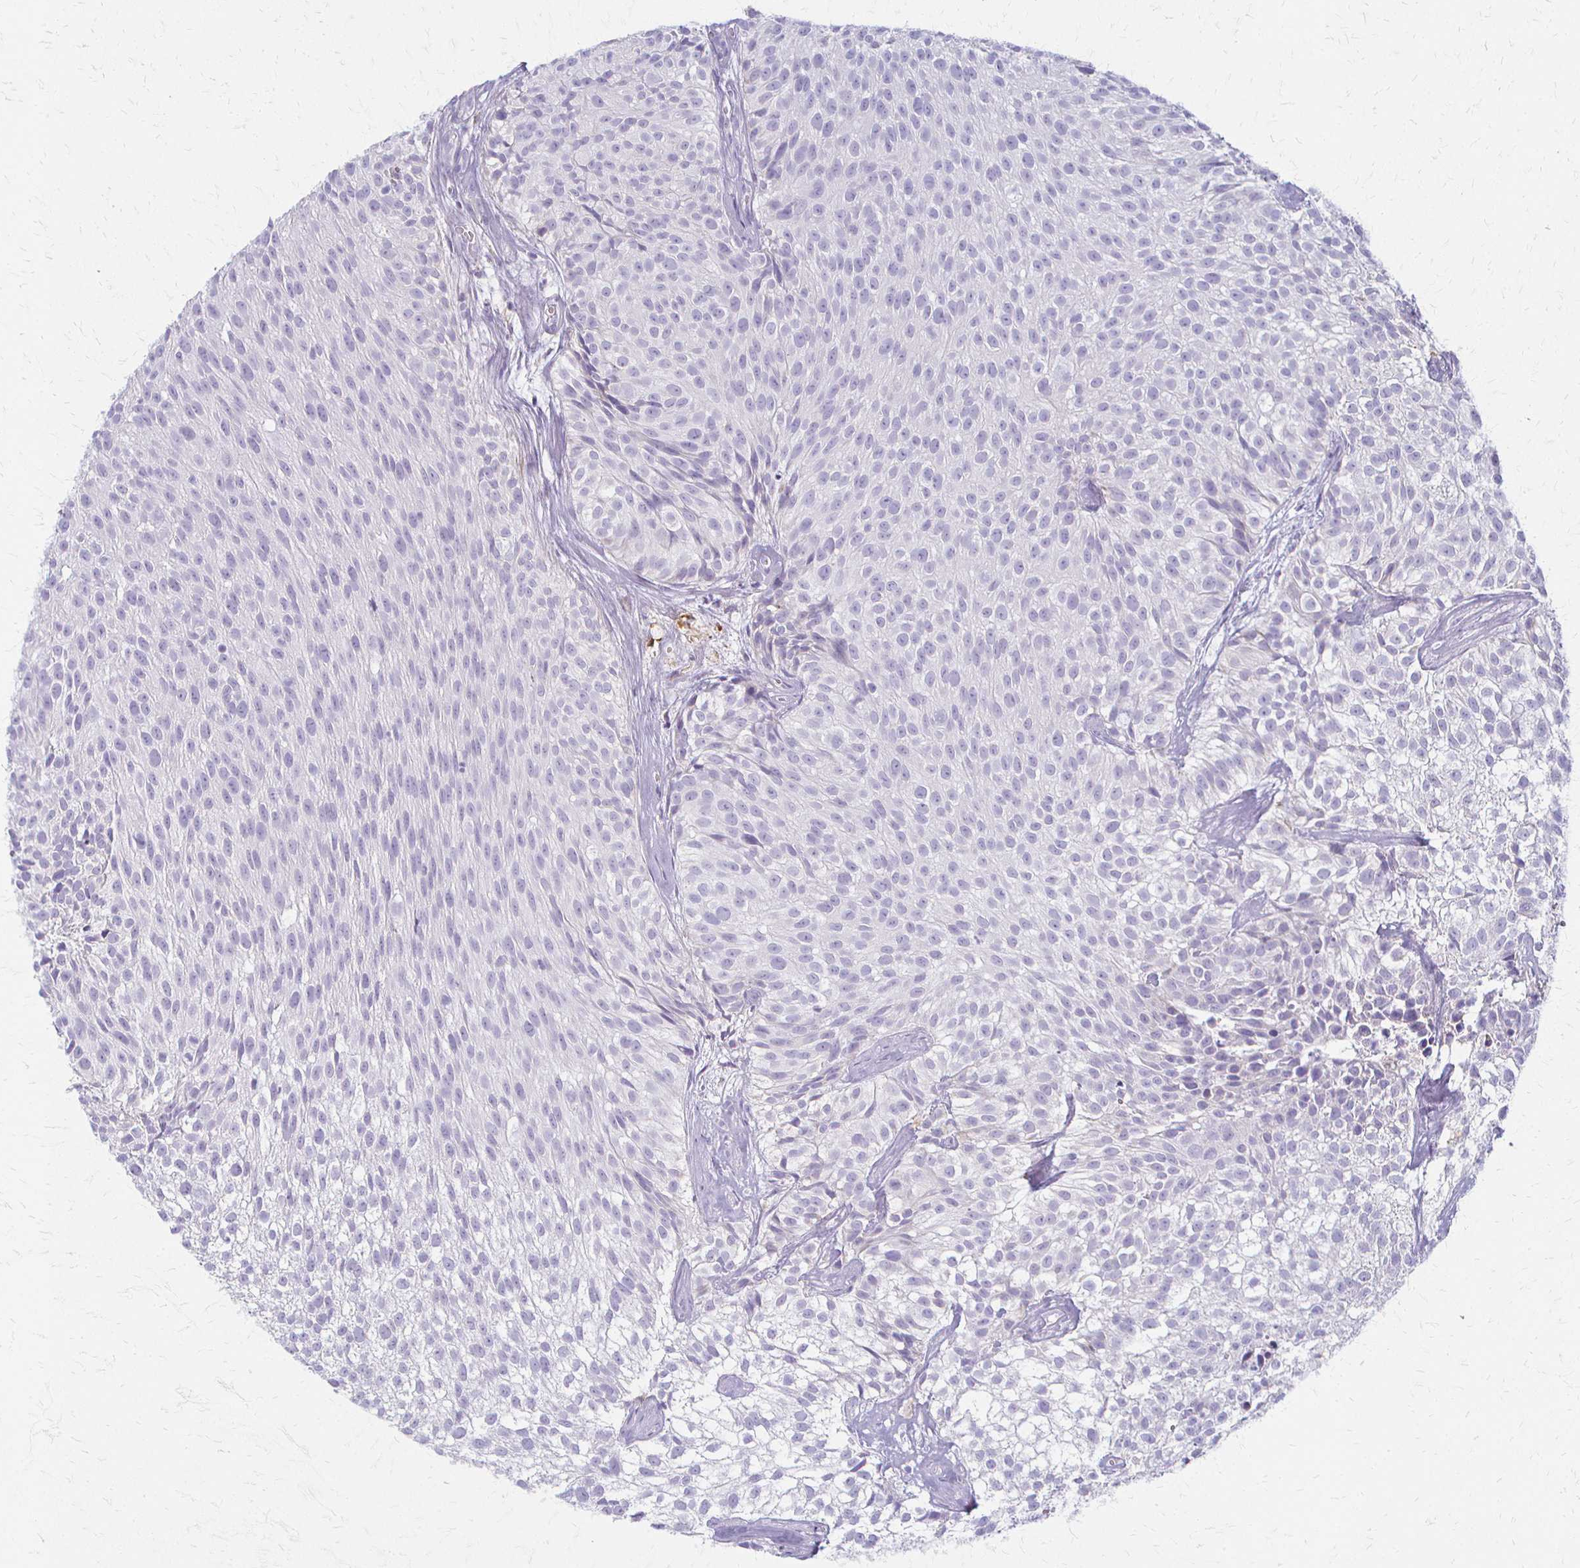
{"staining": {"intensity": "negative", "quantity": "none", "location": "none"}, "tissue": "urothelial cancer", "cell_type": "Tumor cells", "image_type": "cancer", "snomed": [{"axis": "morphology", "description": "Urothelial carcinoma, Low grade"}, {"axis": "topography", "description": "Urinary bladder"}], "caption": "Image shows no significant protein staining in tumor cells of urothelial cancer.", "gene": "ACP5", "patient": {"sex": "male", "age": 70}}